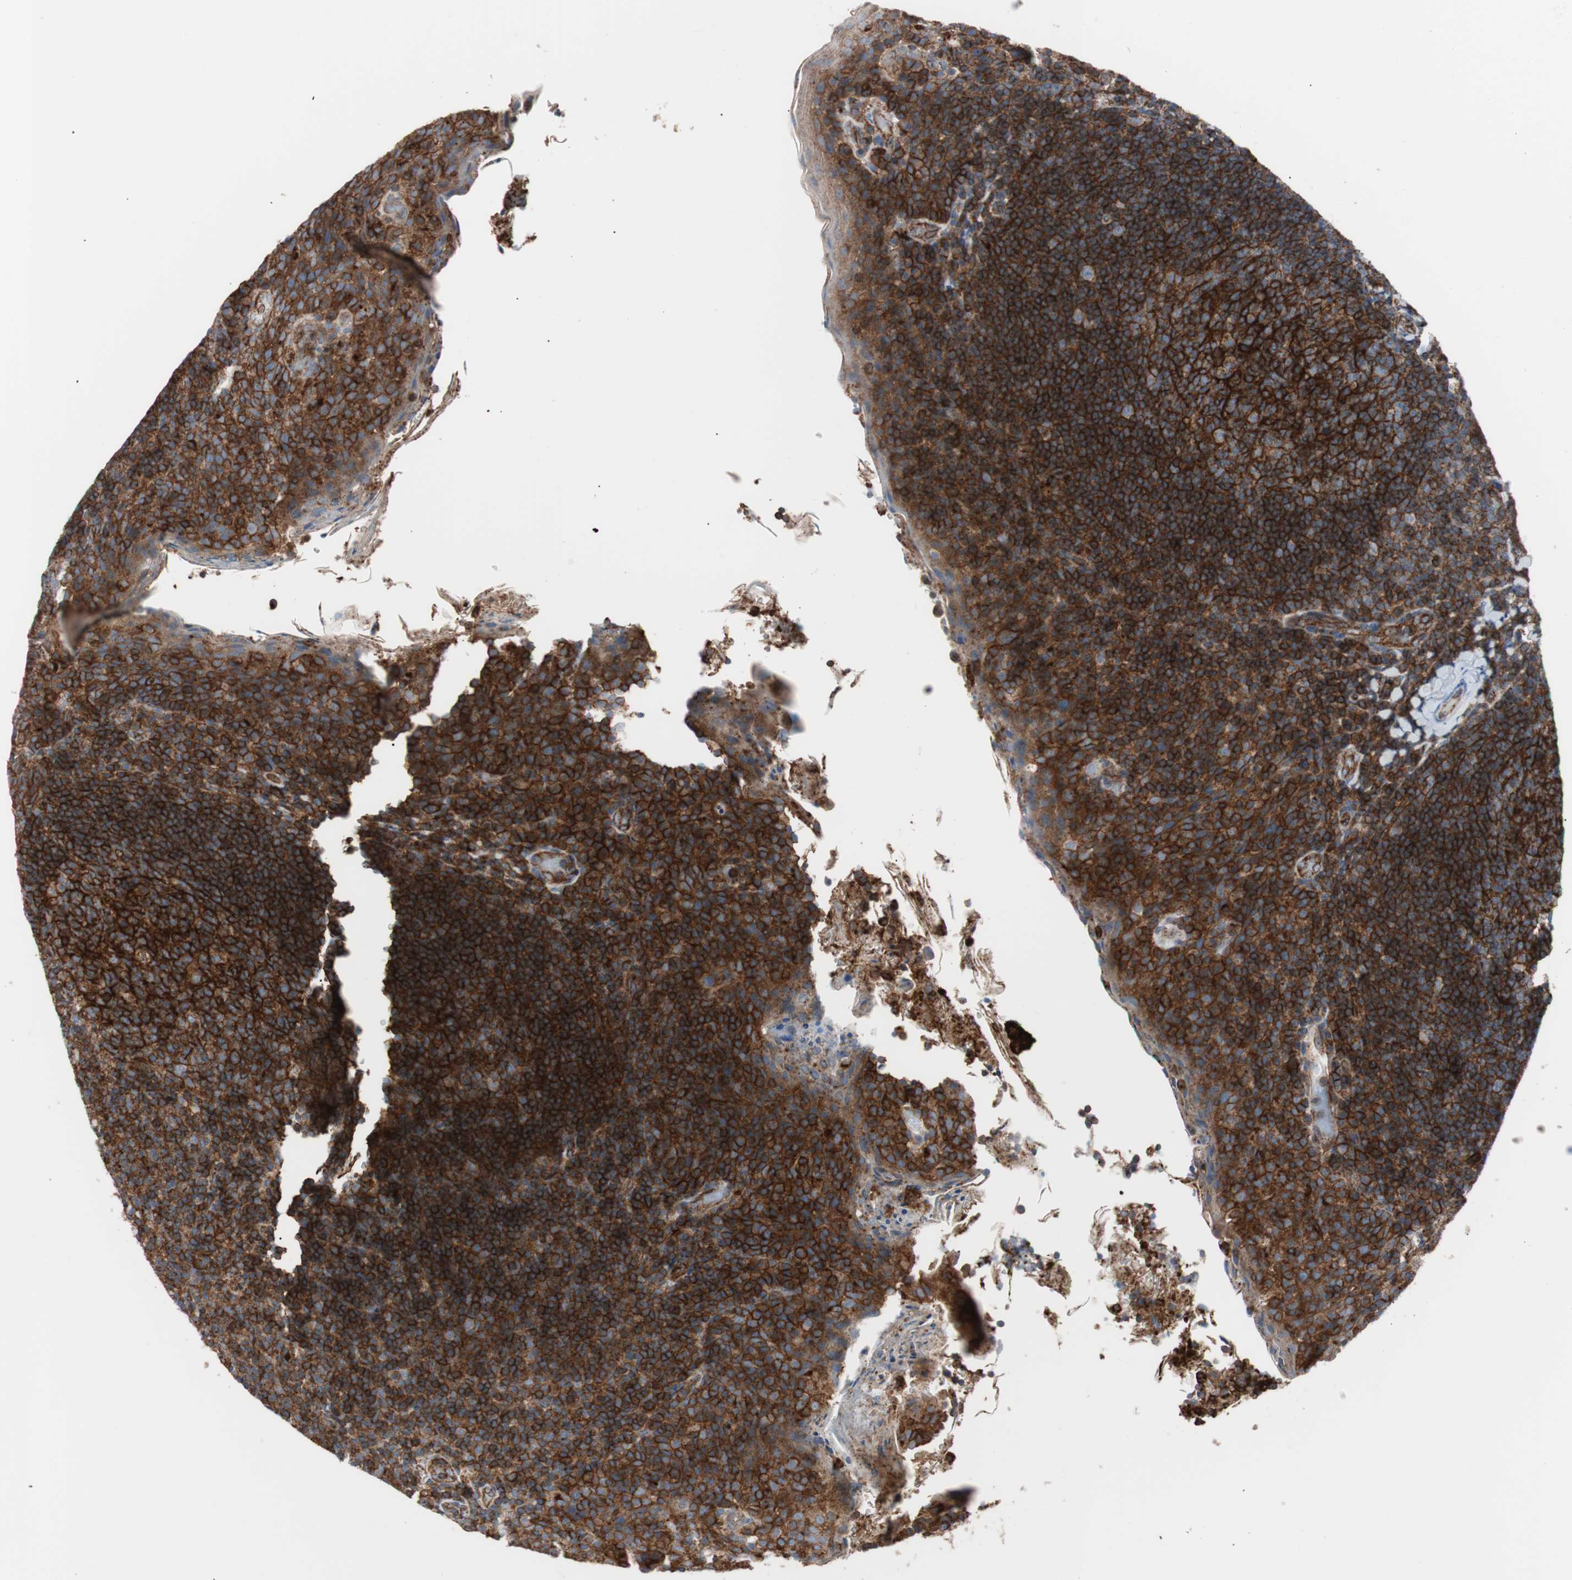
{"staining": {"intensity": "strong", "quantity": ">75%", "location": "cytoplasmic/membranous"}, "tissue": "tonsil", "cell_type": "Germinal center cells", "image_type": "normal", "snomed": [{"axis": "morphology", "description": "Normal tissue, NOS"}, {"axis": "topography", "description": "Tonsil"}], "caption": "Immunohistochemical staining of unremarkable human tonsil demonstrates high levels of strong cytoplasmic/membranous positivity in approximately >75% of germinal center cells. The staining was performed using DAB, with brown indicating positive protein expression. Nuclei are stained blue with hematoxylin.", "gene": "FLOT2", "patient": {"sex": "male", "age": 17}}